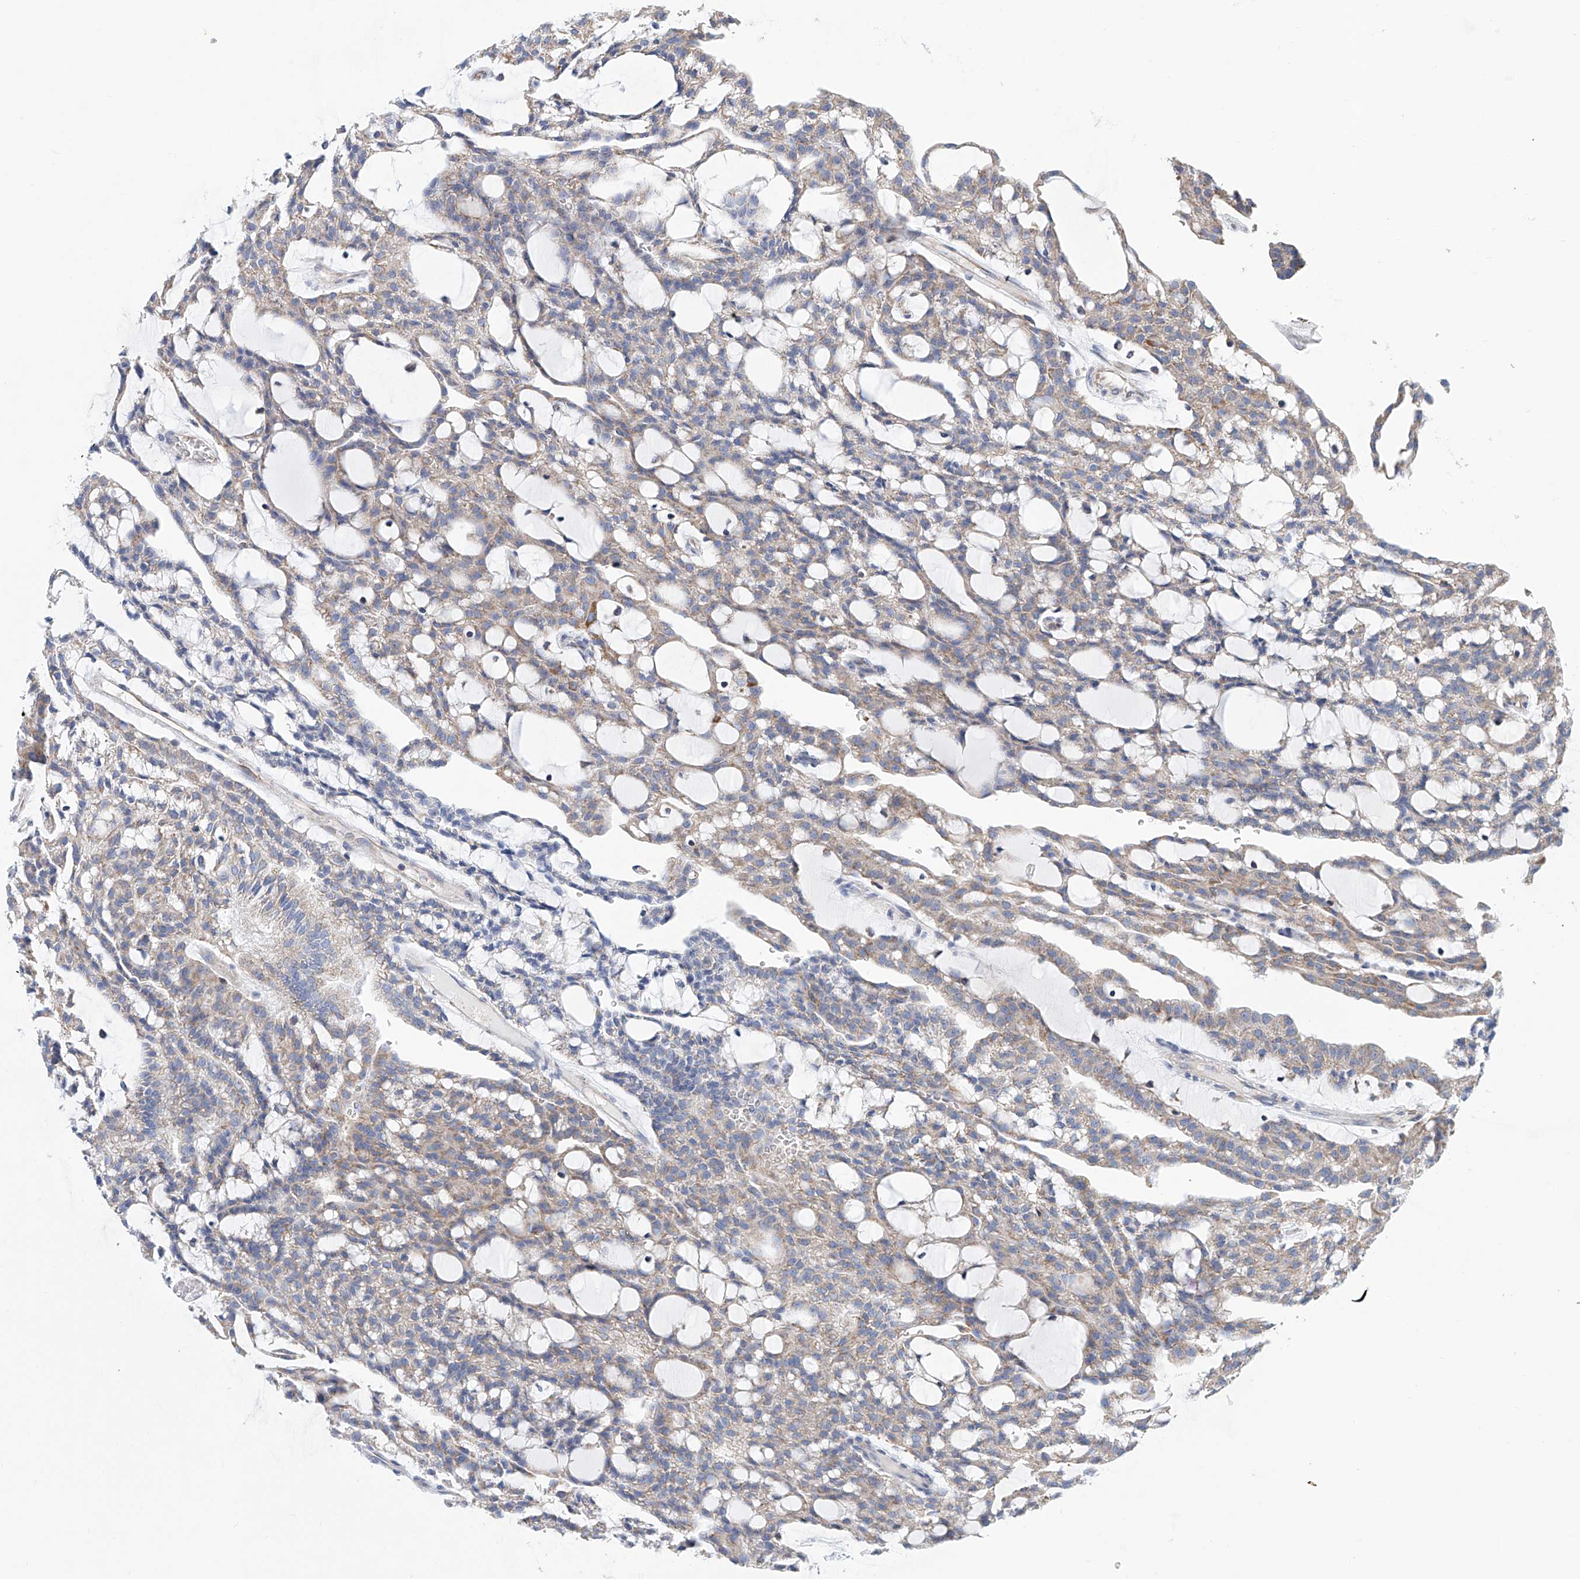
{"staining": {"intensity": "weak", "quantity": "<25%", "location": "cytoplasmic/membranous"}, "tissue": "renal cancer", "cell_type": "Tumor cells", "image_type": "cancer", "snomed": [{"axis": "morphology", "description": "Adenocarcinoma, NOS"}, {"axis": "topography", "description": "Kidney"}], "caption": "Micrograph shows no protein positivity in tumor cells of renal adenocarcinoma tissue.", "gene": "MAD2L1", "patient": {"sex": "male", "age": 63}}